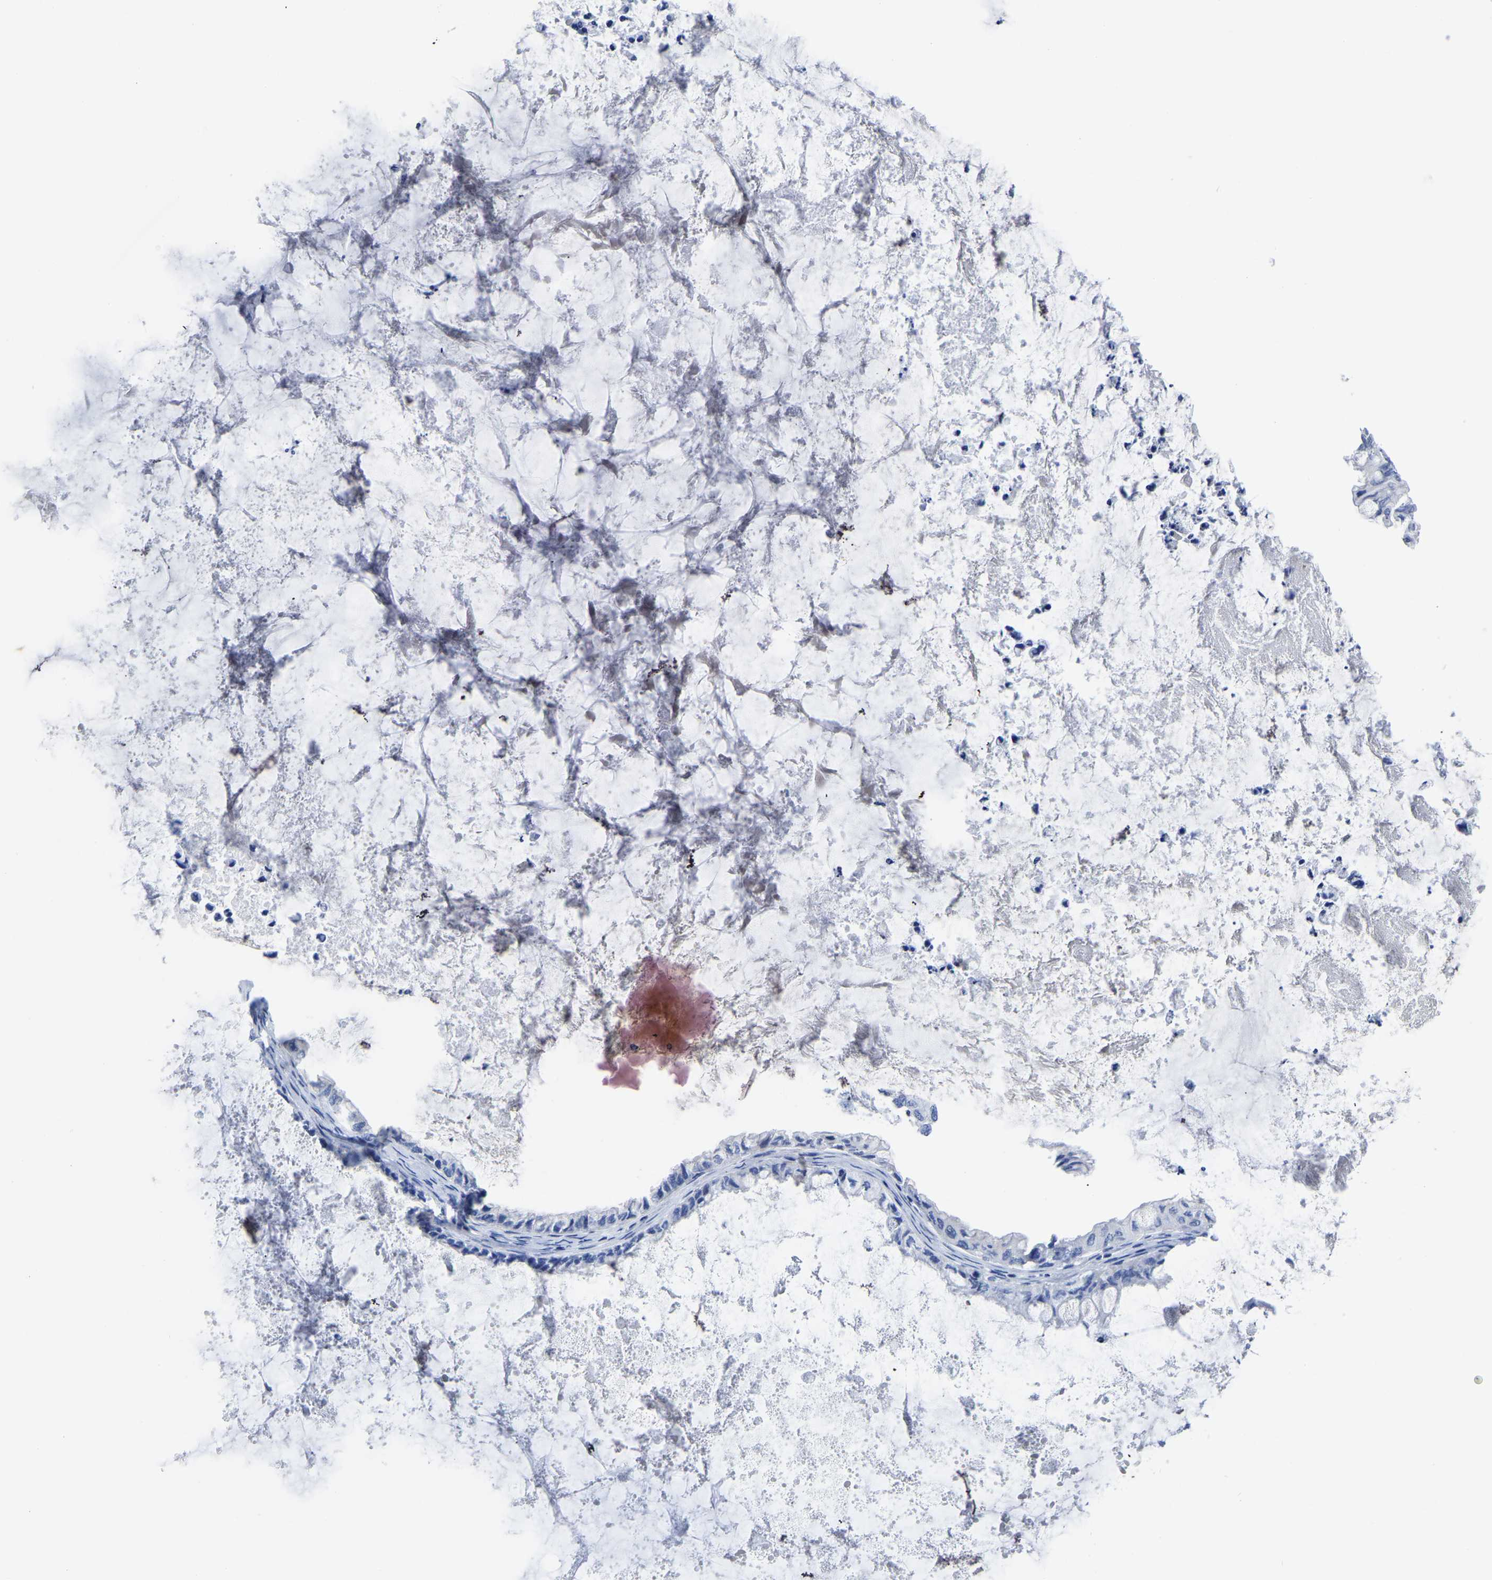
{"staining": {"intensity": "negative", "quantity": "none", "location": "none"}, "tissue": "ovarian cancer", "cell_type": "Tumor cells", "image_type": "cancer", "snomed": [{"axis": "morphology", "description": "Cystadenocarcinoma, mucinous, NOS"}, {"axis": "topography", "description": "Ovary"}], "caption": "Immunohistochemical staining of mucinous cystadenocarcinoma (ovarian) exhibits no significant staining in tumor cells. (DAB IHC, high magnification).", "gene": "SLC45A3", "patient": {"sex": "female", "age": 80}}